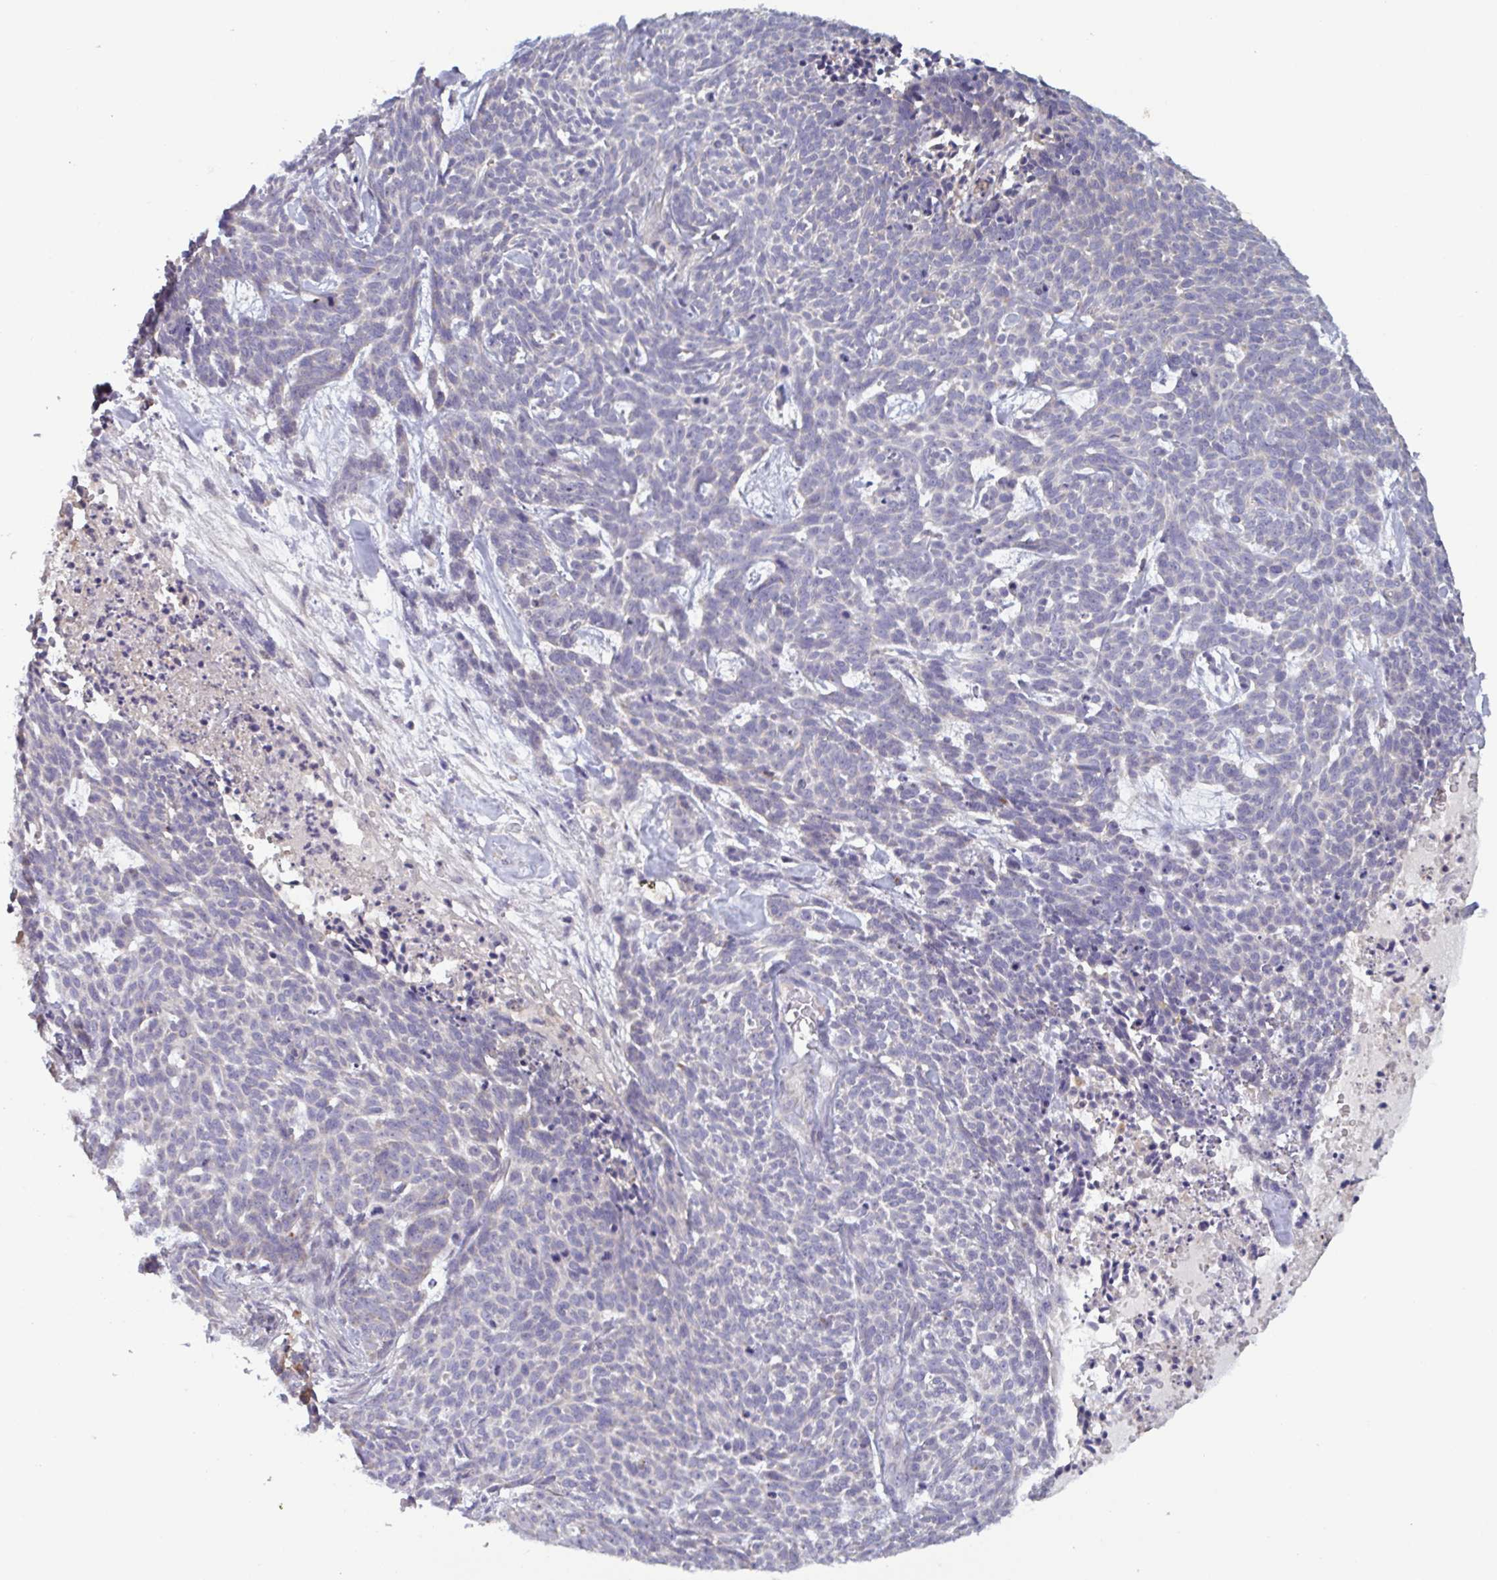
{"staining": {"intensity": "negative", "quantity": "none", "location": "none"}, "tissue": "skin cancer", "cell_type": "Tumor cells", "image_type": "cancer", "snomed": [{"axis": "morphology", "description": "Basal cell carcinoma"}, {"axis": "topography", "description": "Skin"}], "caption": "Skin basal cell carcinoma was stained to show a protein in brown. There is no significant expression in tumor cells.", "gene": "CD1E", "patient": {"sex": "female", "age": 93}}